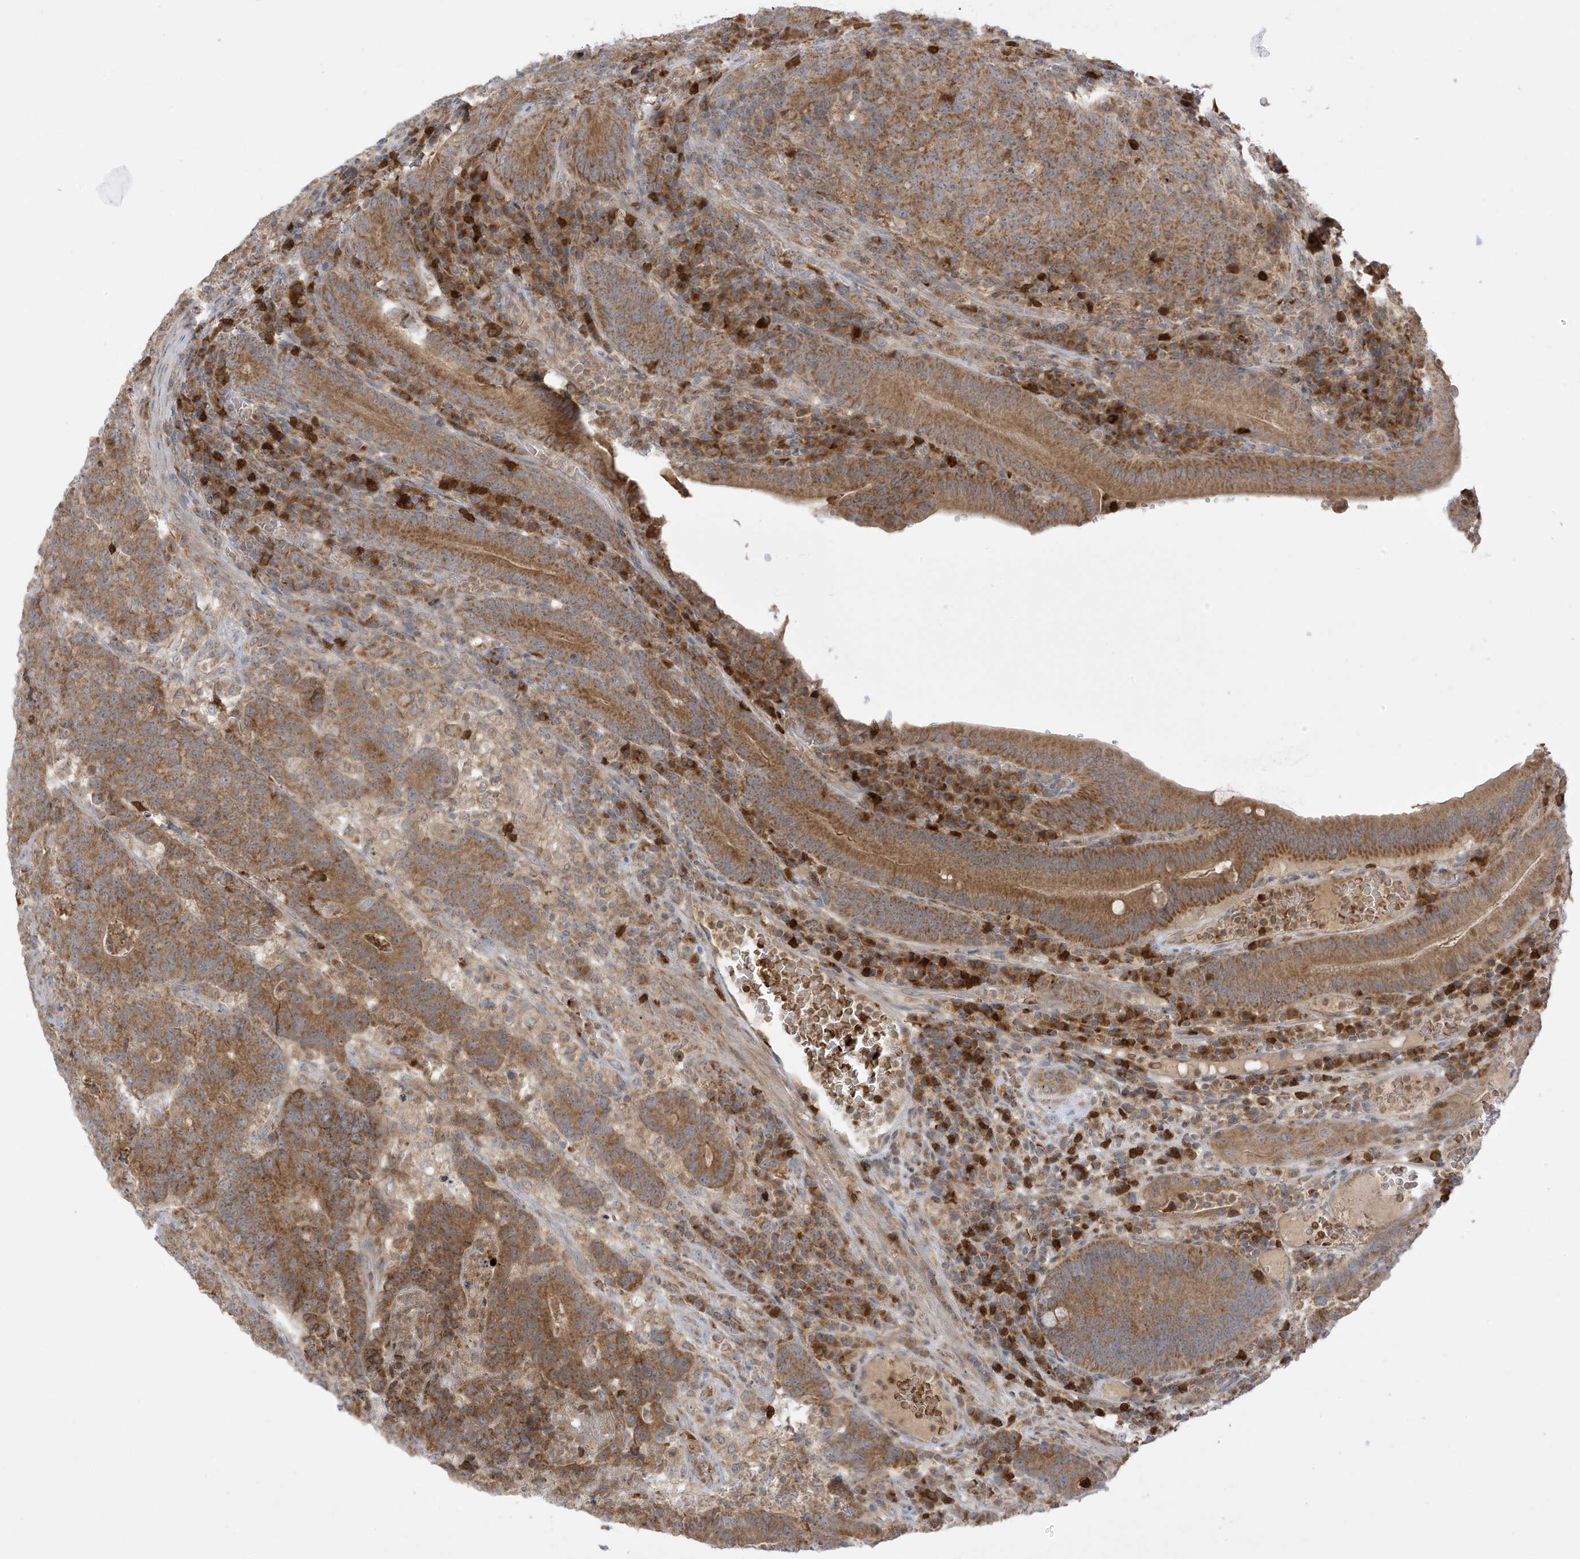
{"staining": {"intensity": "moderate", "quantity": ">75%", "location": "cytoplasmic/membranous"}, "tissue": "colorectal cancer", "cell_type": "Tumor cells", "image_type": "cancer", "snomed": [{"axis": "morphology", "description": "Normal tissue, NOS"}, {"axis": "morphology", "description": "Adenocarcinoma, NOS"}, {"axis": "topography", "description": "Colon"}], "caption": "An image of colorectal cancer (adenocarcinoma) stained for a protein exhibits moderate cytoplasmic/membranous brown staining in tumor cells.", "gene": "NPPC", "patient": {"sex": "female", "age": 75}}